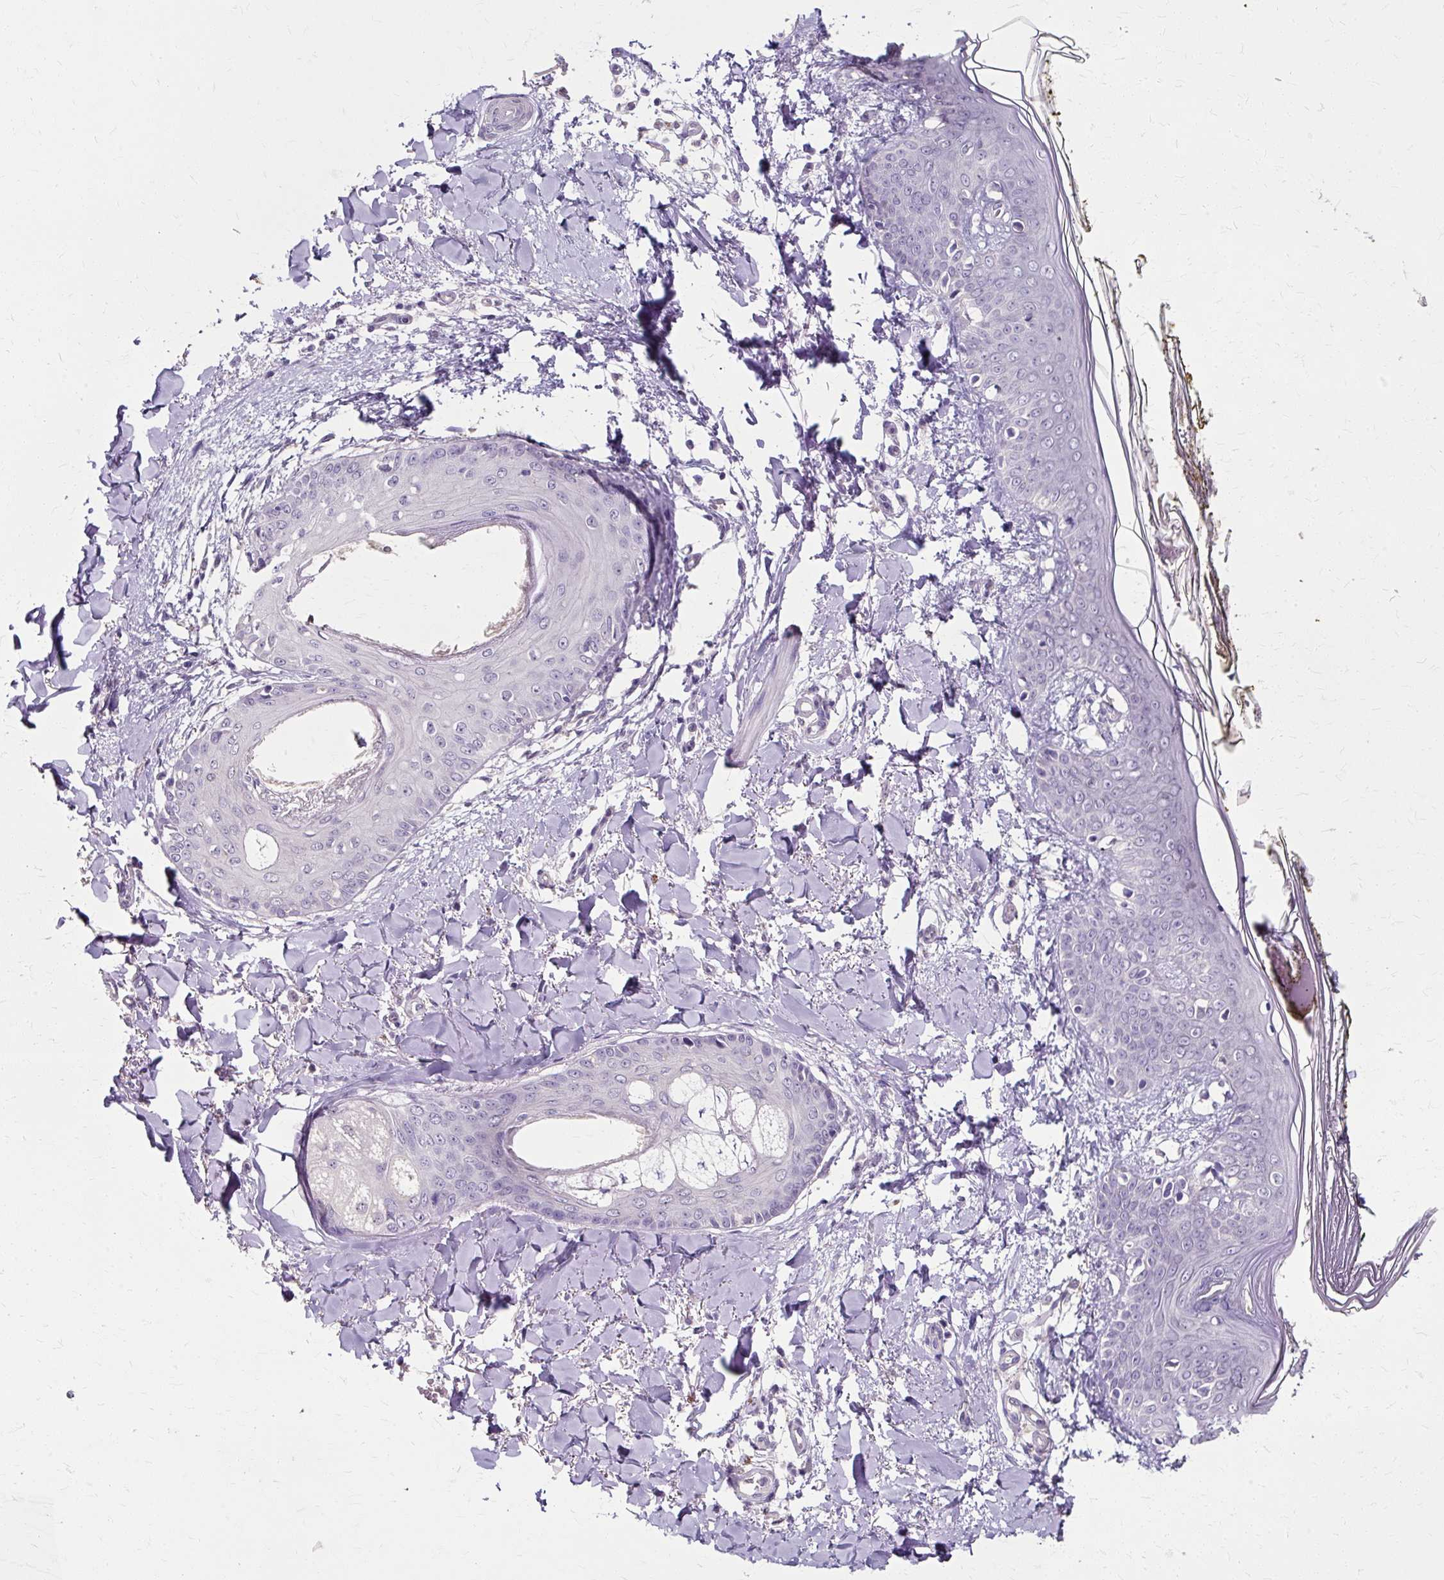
{"staining": {"intensity": "negative", "quantity": "none", "location": "none"}, "tissue": "skin", "cell_type": "Fibroblasts", "image_type": "normal", "snomed": [{"axis": "morphology", "description": "Normal tissue, NOS"}, {"axis": "topography", "description": "Skin"}], "caption": "The IHC micrograph has no significant staining in fibroblasts of skin.", "gene": "KLHL24", "patient": {"sex": "female", "age": 34}}